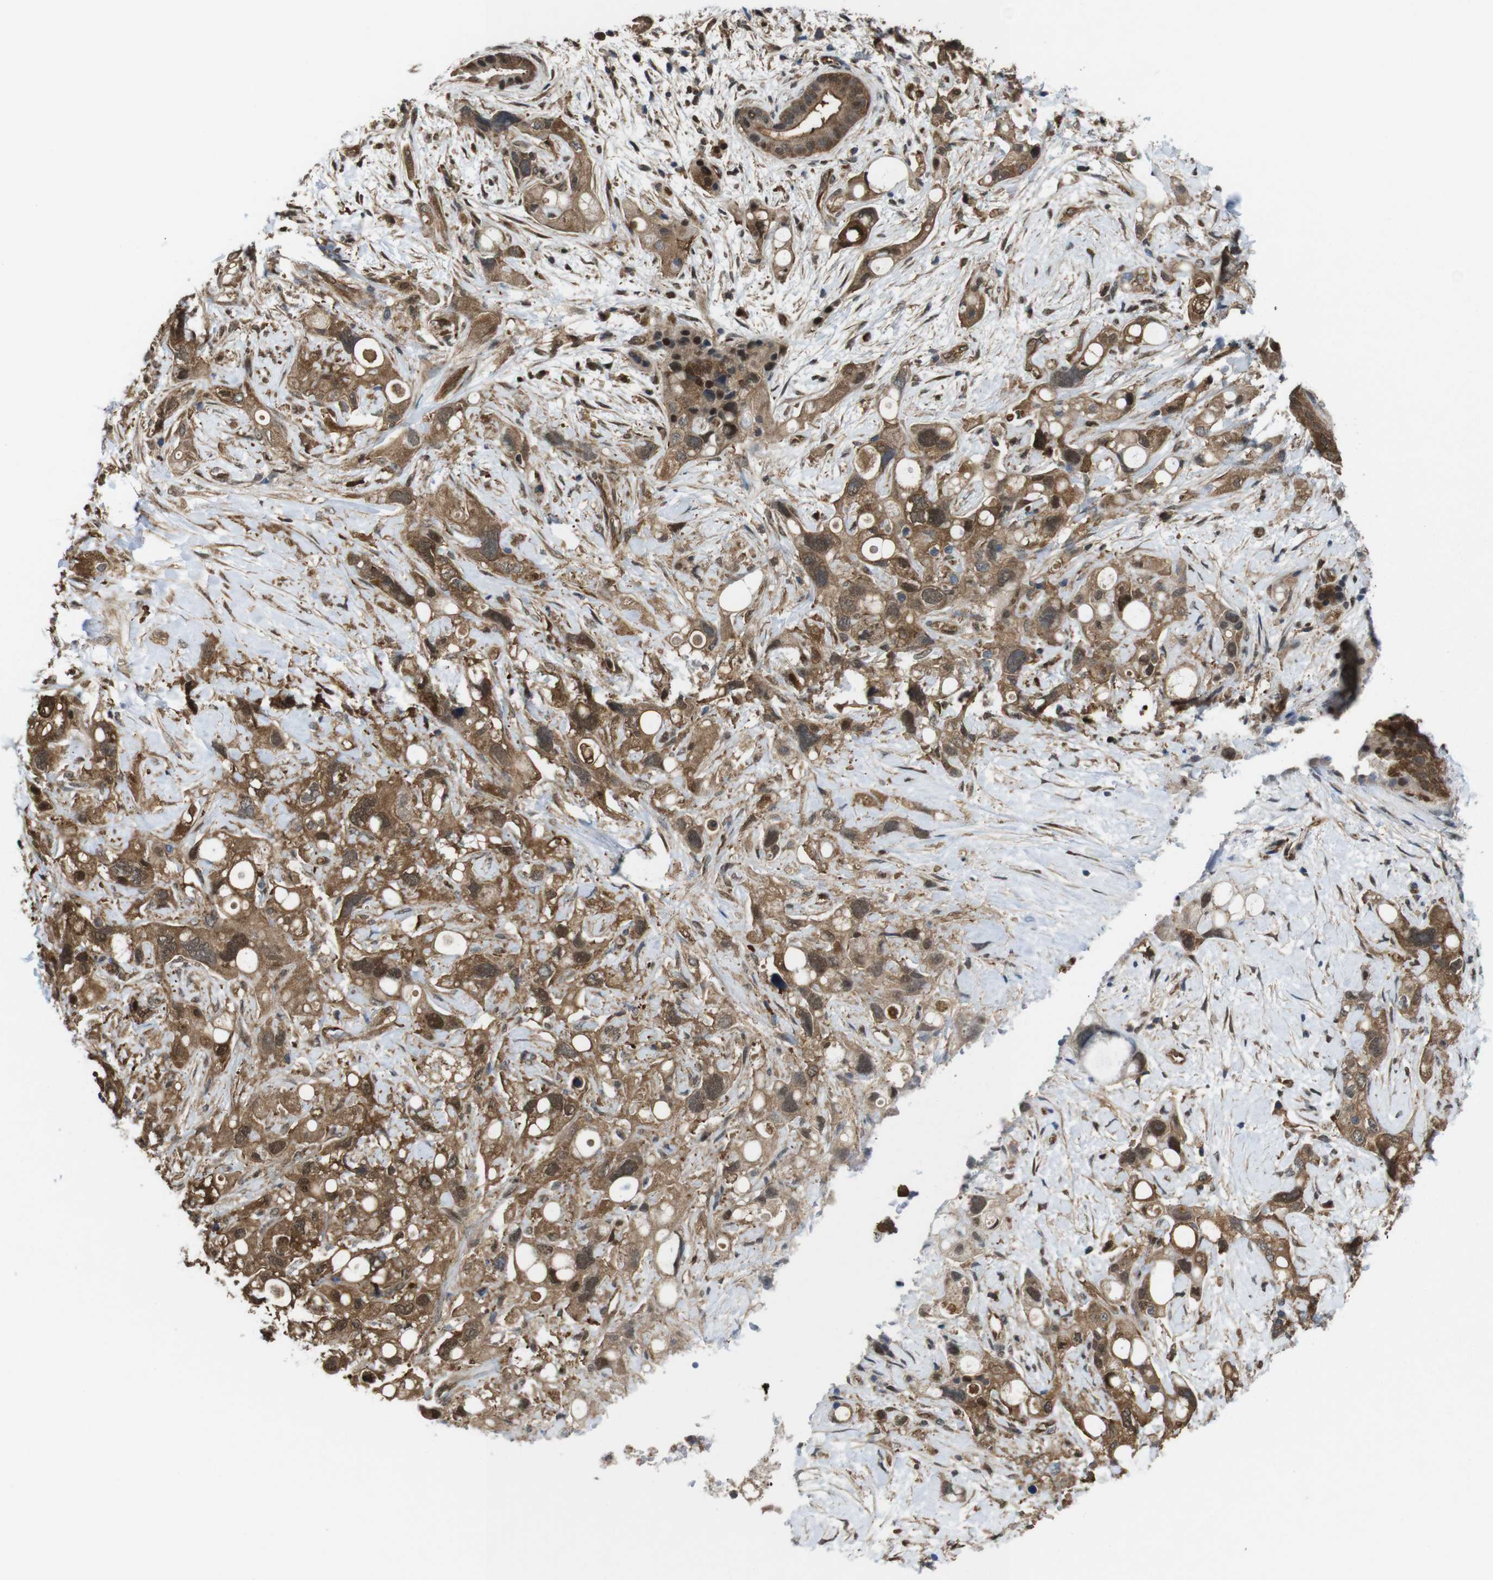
{"staining": {"intensity": "moderate", "quantity": ">75%", "location": "cytoplasmic/membranous,nuclear"}, "tissue": "pancreatic cancer", "cell_type": "Tumor cells", "image_type": "cancer", "snomed": [{"axis": "morphology", "description": "Adenocarcinoma, NOS"}, {"axis": "topography", "description": "Pancreas"}], "caption": "A brown stain shows moderate cytoplasmic/membranous and nuclear positivity of a protein in pancreatic cancer tumor cells.", "gene": "YWHAG", "patient": {"sex": "female", "age": 56}}